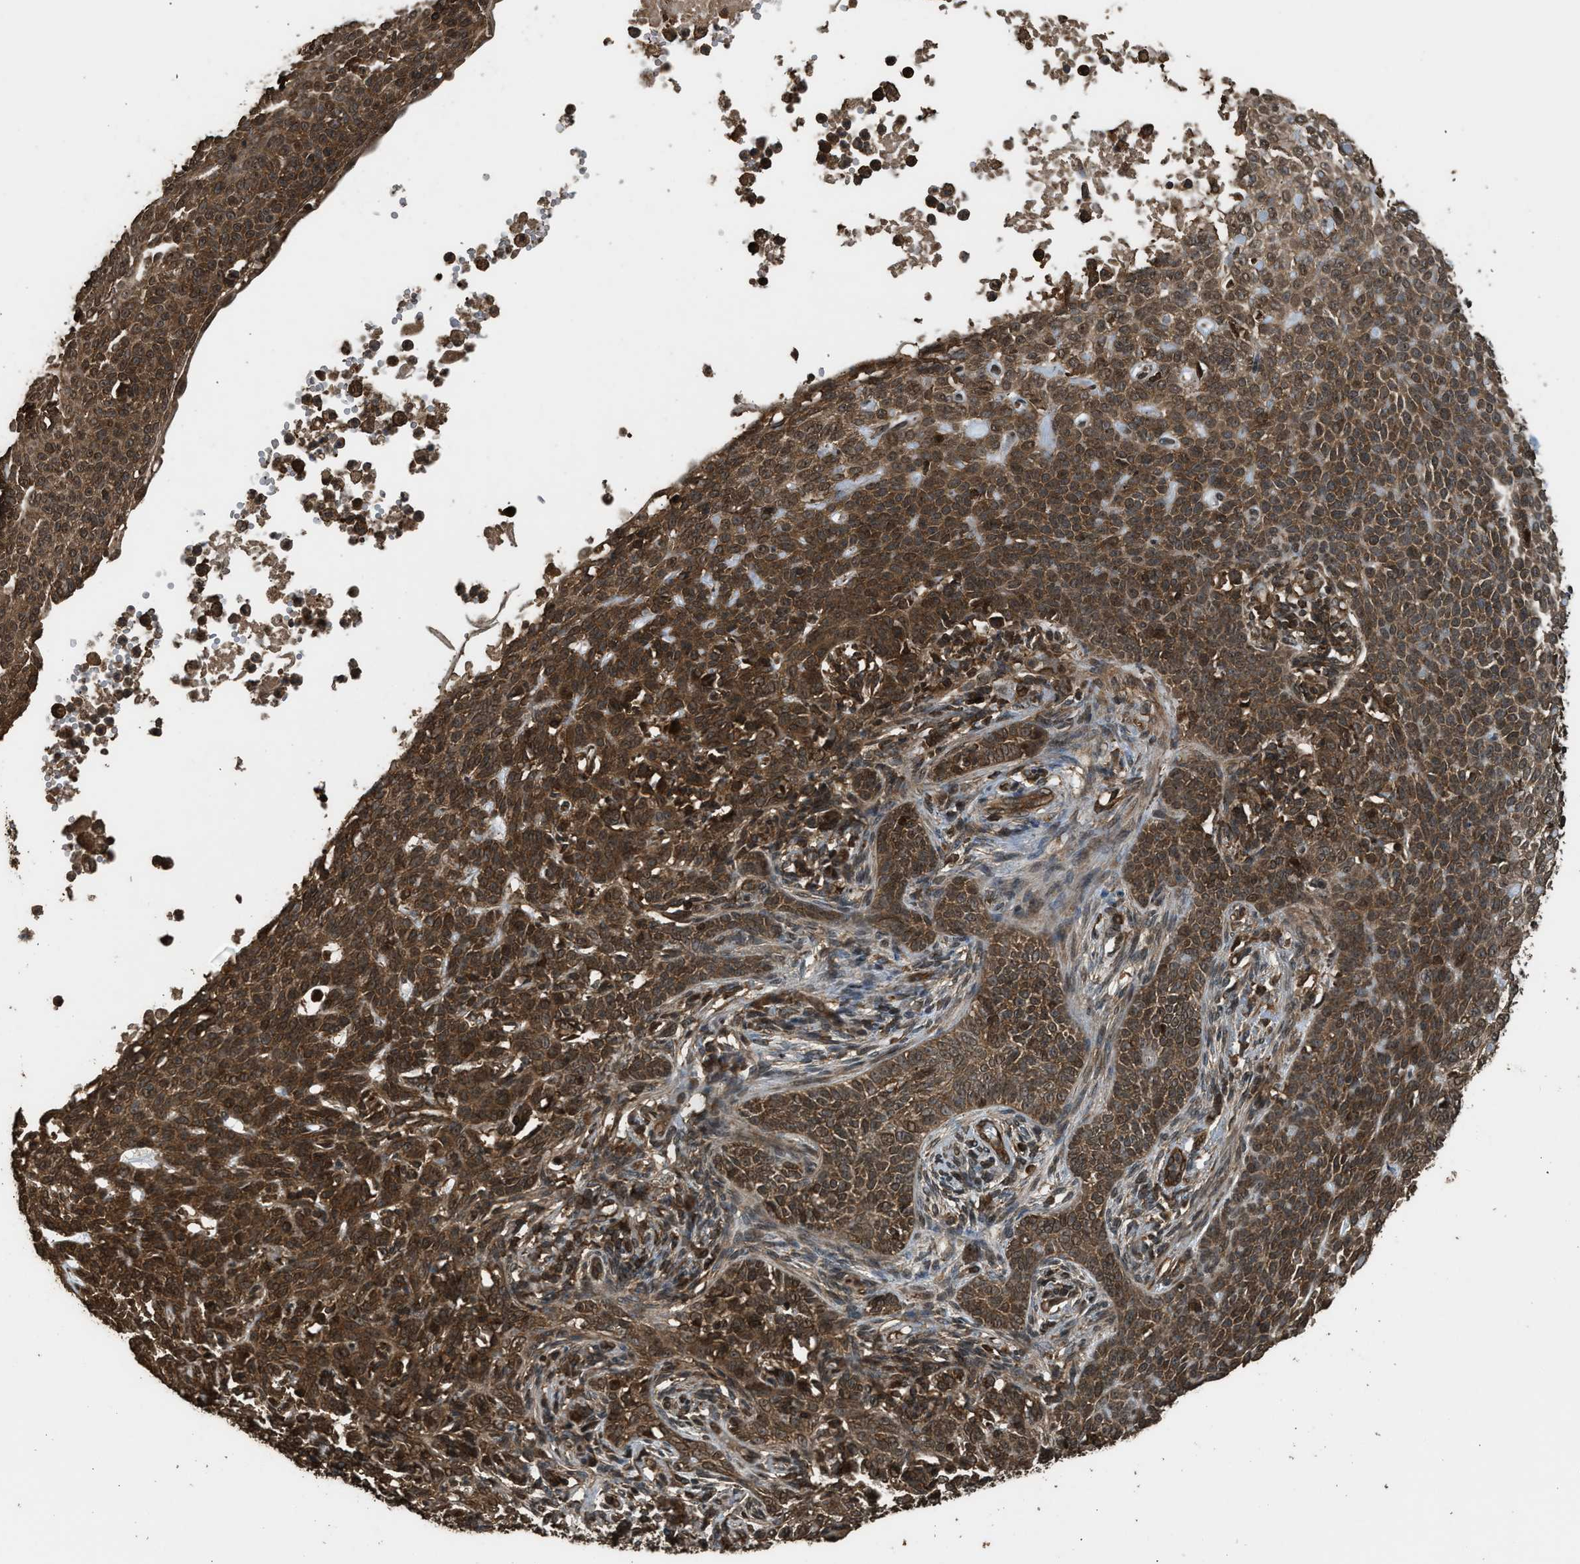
{"staining": {"intensity": "strong", "quantity": ">75%", "location": "cytoplasmic/membranous,nuclear"}, "tissue": "skin cancer", "cell_type": "Tumor cells", "image_type": "cancer", "snomed": [{"axis": "morphology", "description": "Normal tissue, NOS"}, {"axis": "morphology", "description": "Basal cell carcinoma"}, {"axis": "topography", "description": "Skin"}], "caption": "A brown stain shows strong cytoplasmic/membranous and nuclear expression of a protein in human skin cancer tumor cells.", "gene": "MYBL2", "patient": {"sex": "male", "age": 87}}